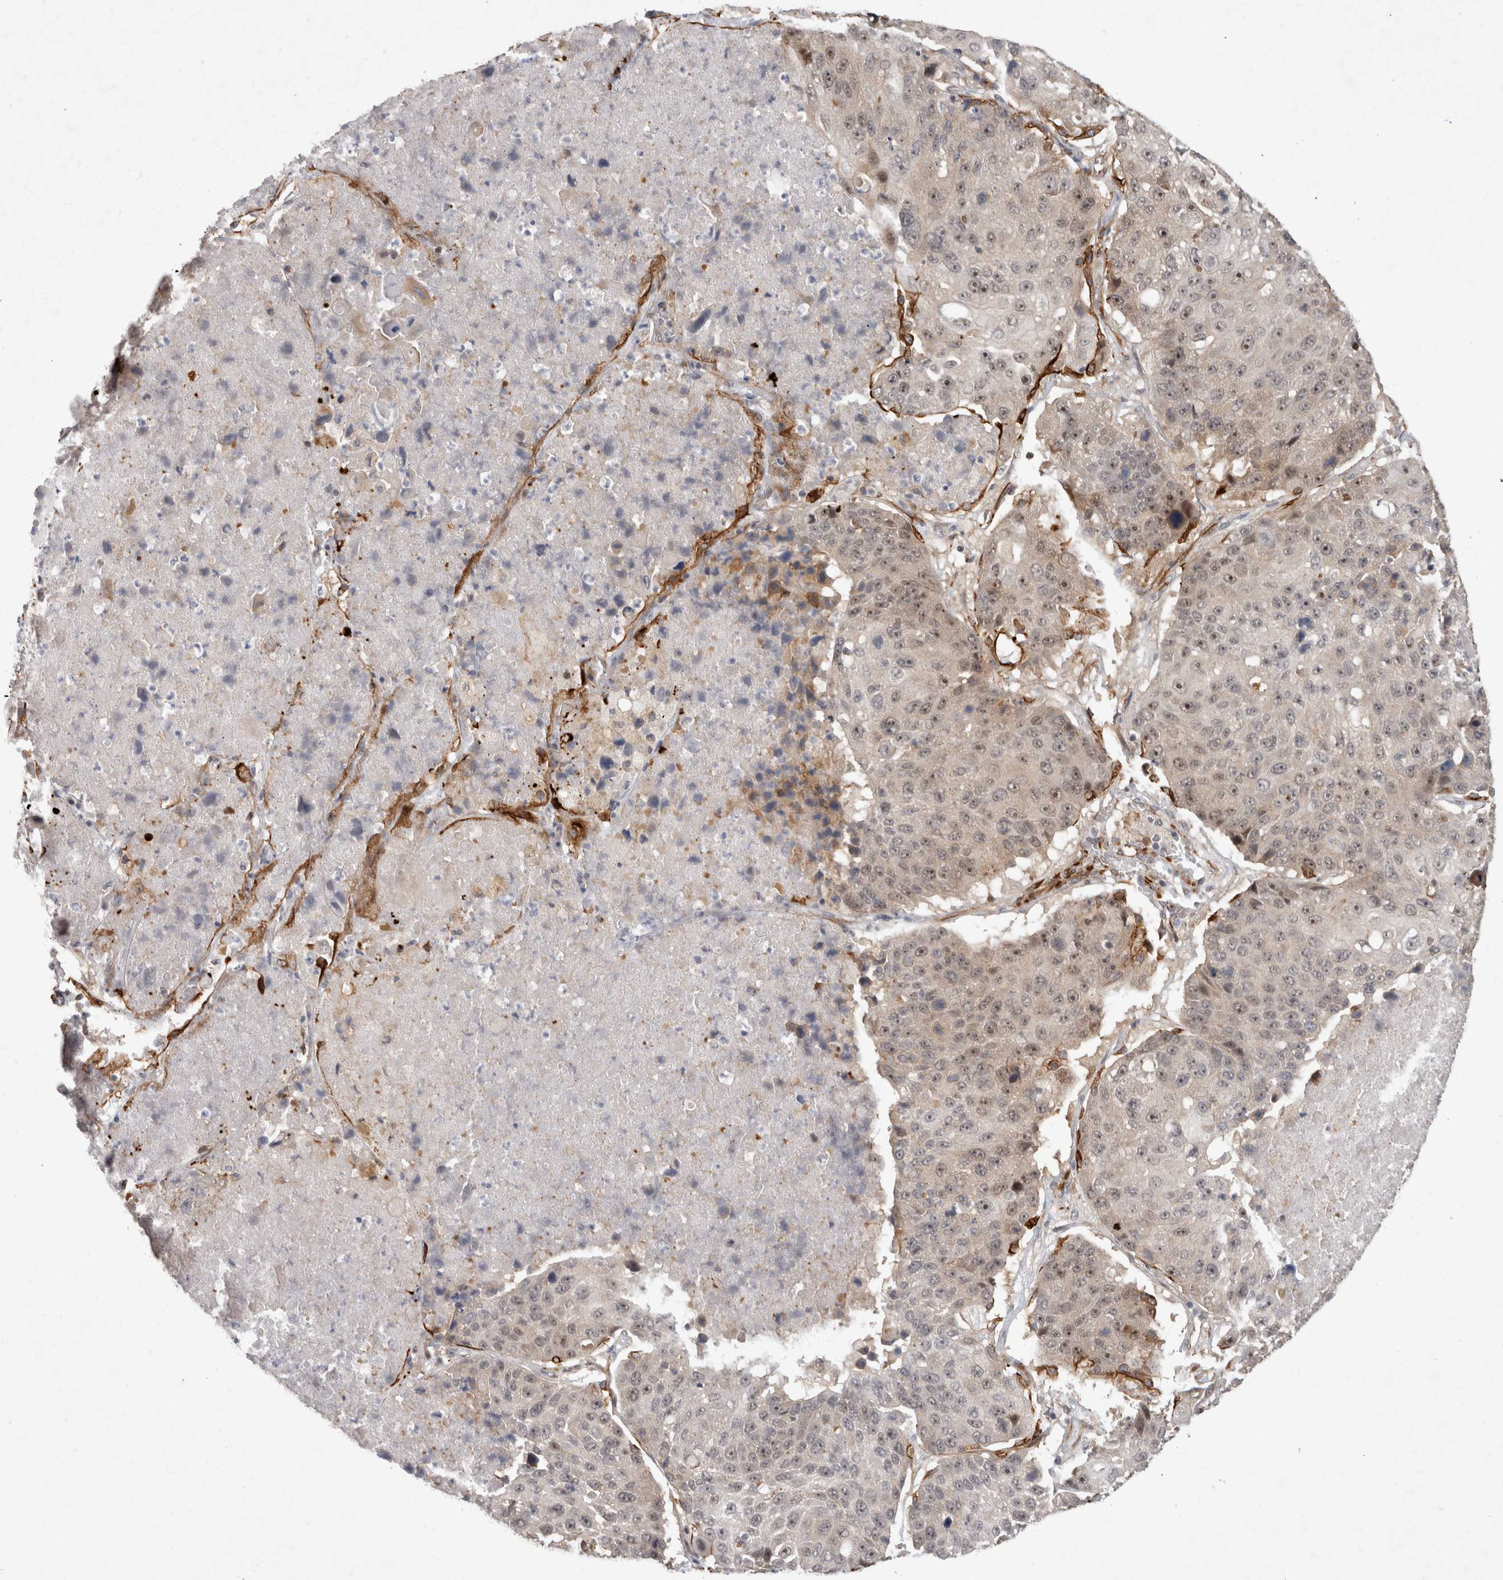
{"staining": {"intensity": "weak", "quantity": "<25%", "location": "cytoplasmic/membranous"}, "tissue": "lung cancer", "cell_type": "Tumor cells", "image_type": "cancer", "snomed": [{"axis": "morphology", "description": "Squamous cell carcinoma, NOS"}, {"axis": "topography", "description": "Lung"}], "caption": "IHC histopathology image of lung cancer (squamous cell carcinoma) stained for a protein (brown), which reveals no staining in tumor cells.", "gene": "CRISPLD1", "patient": {"sex": "male", "age": 61}}